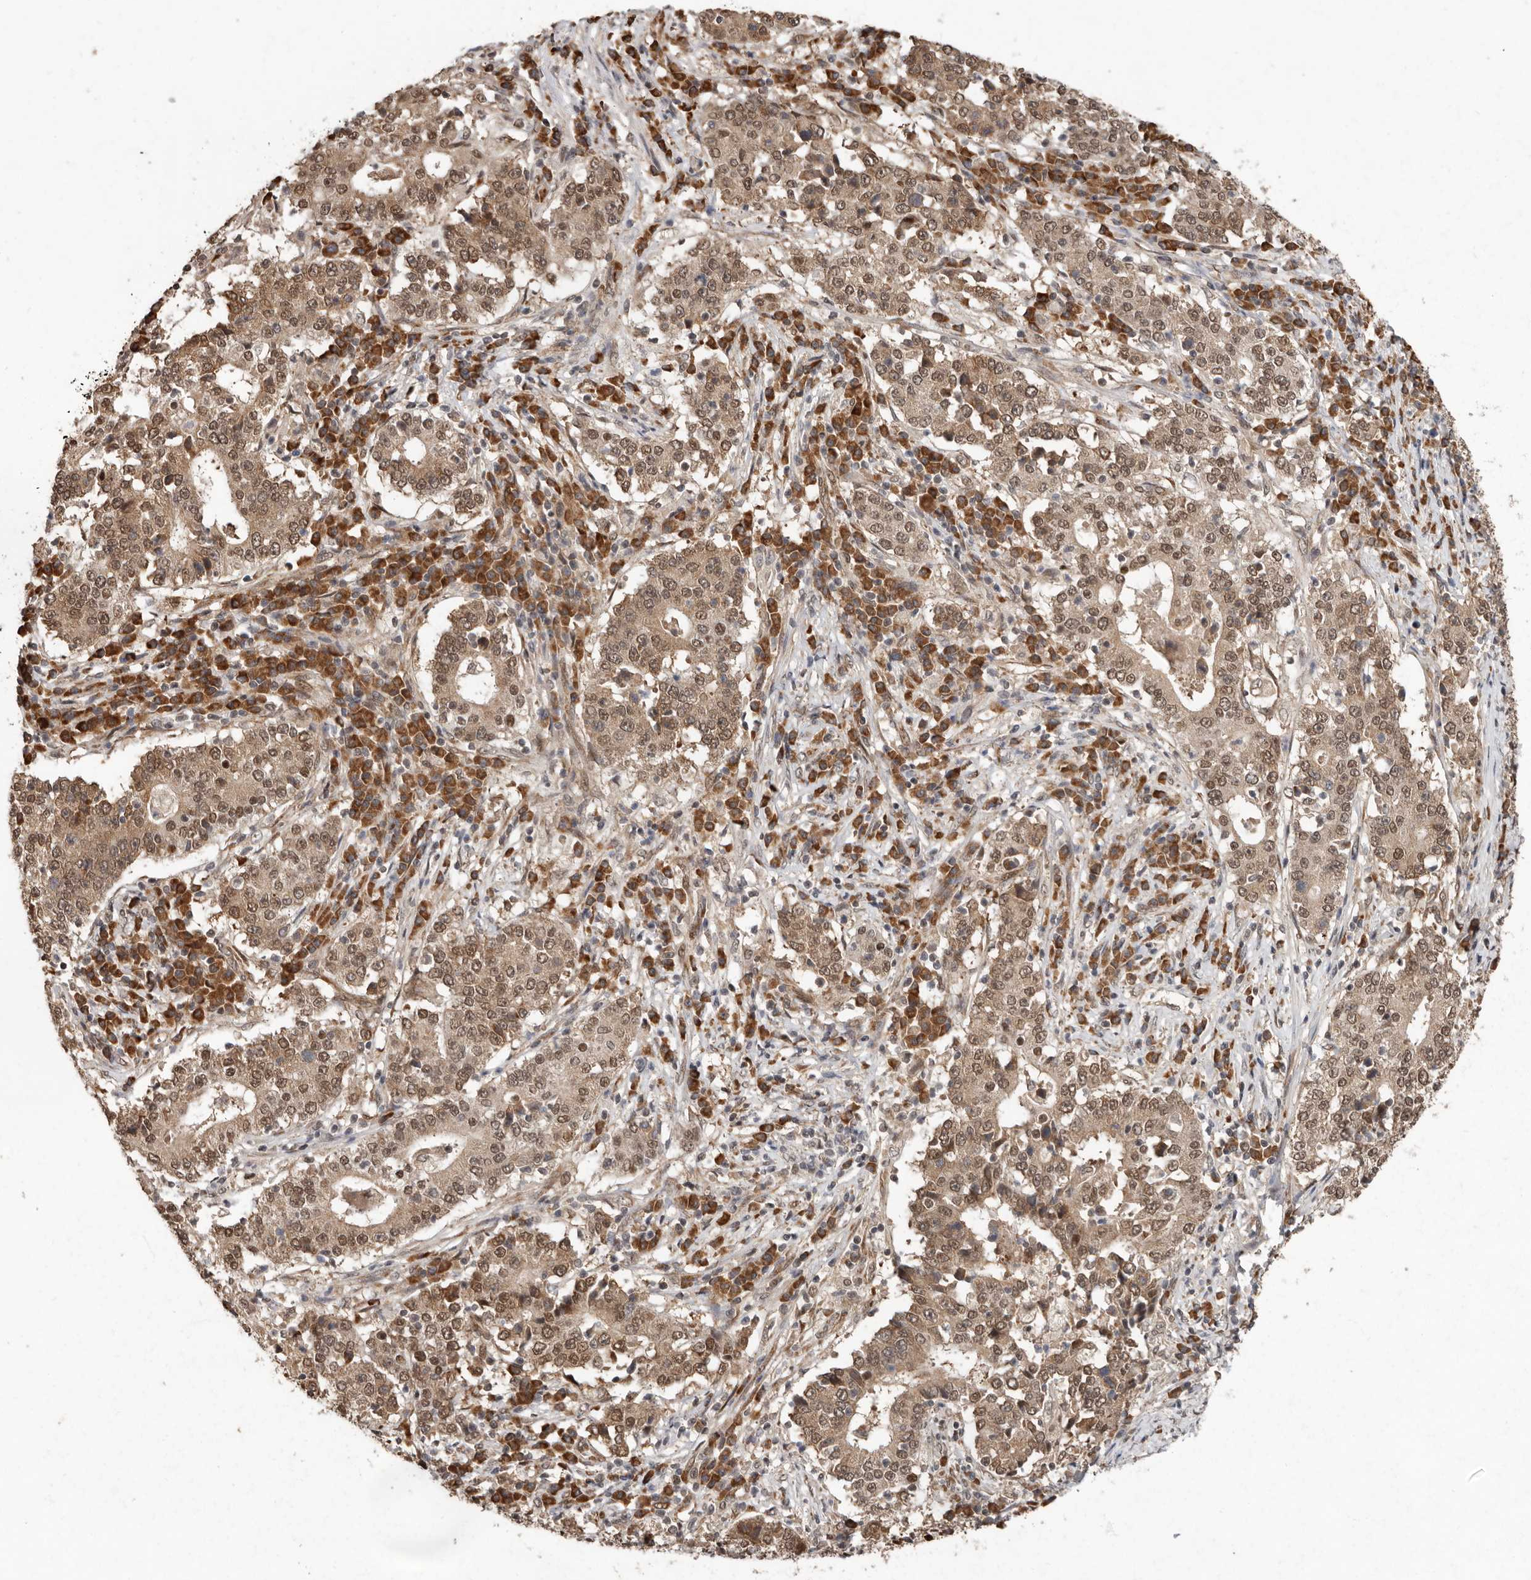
{"staining": {"intensity": "moderate", "quantity": ">75%", "location": "cytoplasmic/membranous,nuclear"}, "tissue": "stomach cancer", "cell_type": "Tumor cells", "image_type": "cancer", "snomed": [{"axis": "morphology", "description": "Adenocarcinoma, NOS"}, {"axis": "topography", "description": "Stomach"}], "caption": "Immunohistochemistry of stomach adenocarcinoma displays medium levels of moderate cytoplasmic/membranous and nuclear staining in approximately >75% of tumor cells. (Stains: DAB (3,3'-diaminobenzidine) in brown, nuclei in blue, Microscopy: brightfield microscopy at high magnification).", "gene": "LRGUK", "patient": {"sex": "male", "age": 59}}